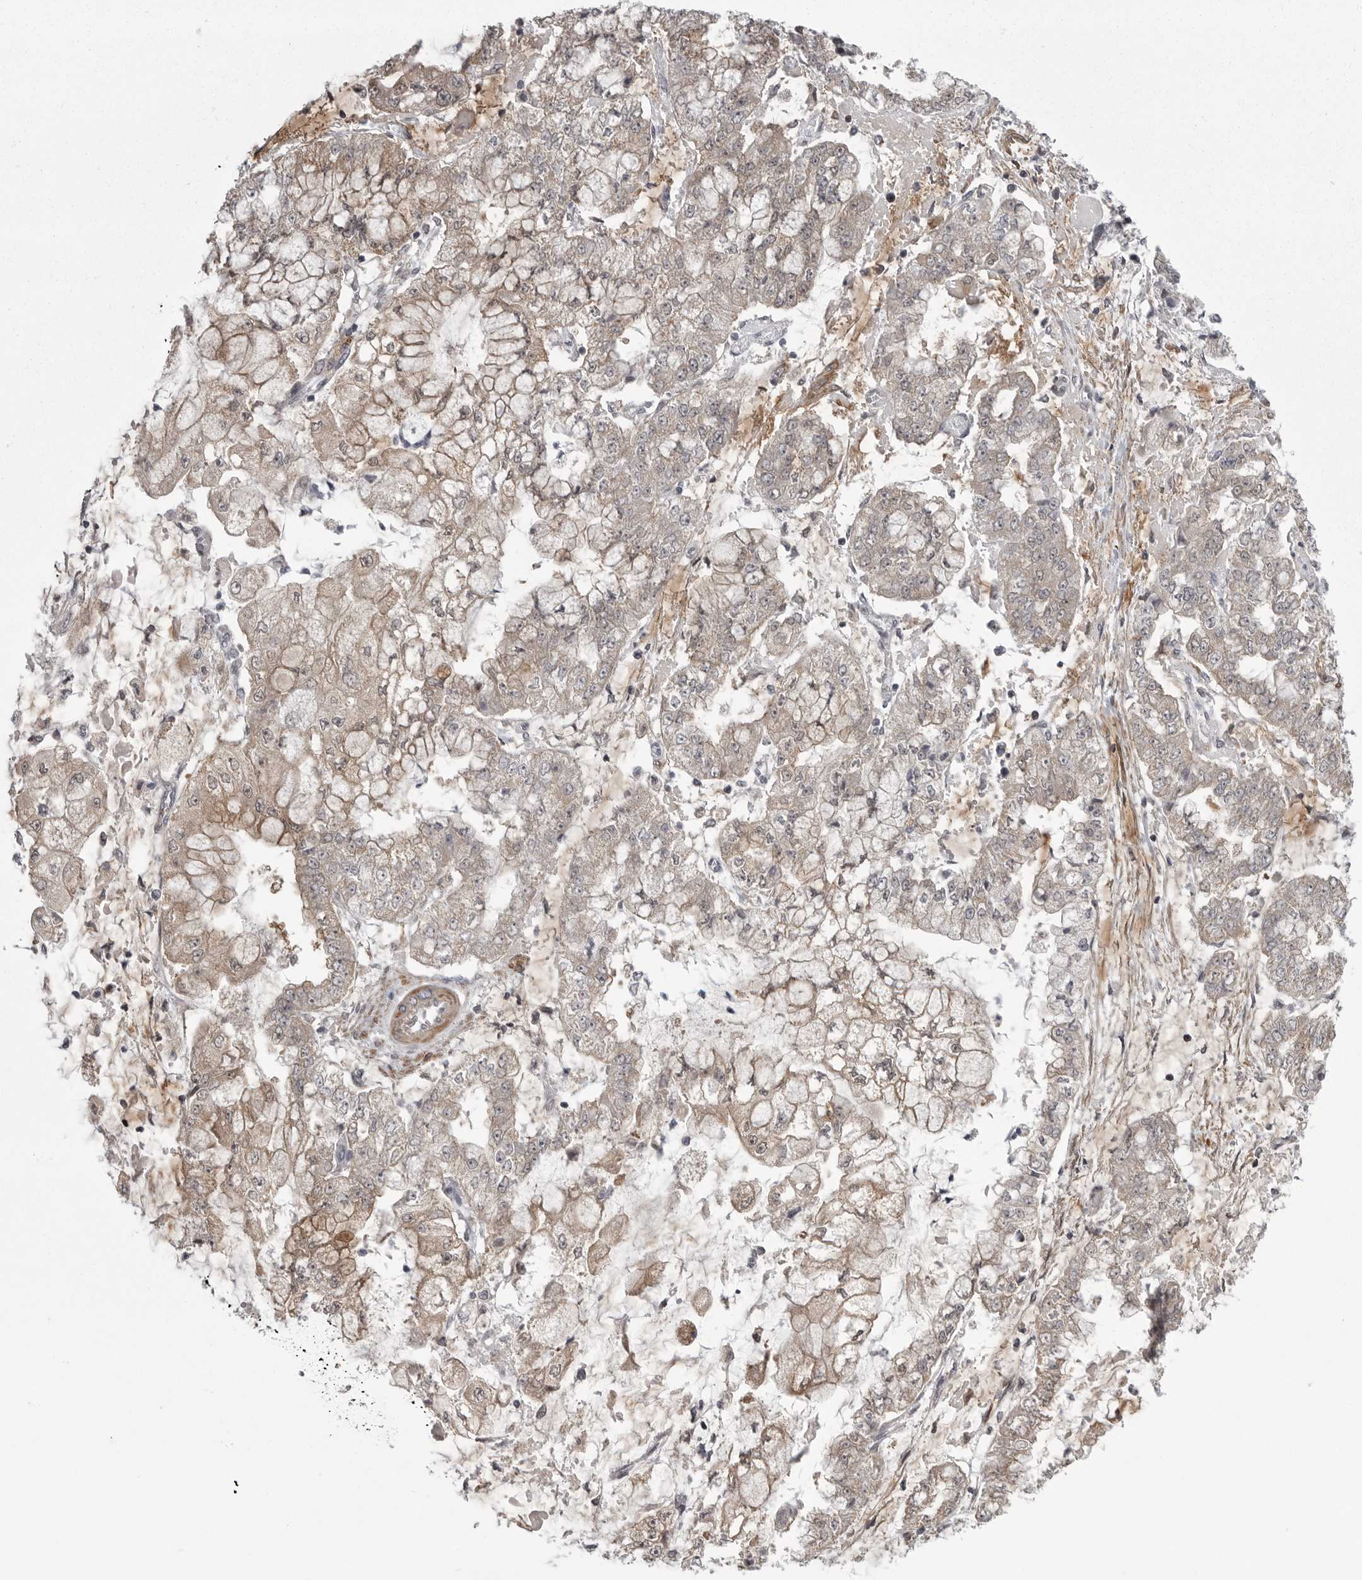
{"staining": {"intensity": "weak", "quantity": "25%-75%", "location": "cytoplasmic/membranous"}, "tissue": "stomach cancer", "cell_type": "Tumor cells", "image_type": "cancer", "snomed": [{"axis": "morphology", "description": "Adenocarcinoma, NOS"}, {"axis": "topography", "description": "Stomach"}], "caption": "Immunohistochemistry (DAB (3,3'-diaminobenzidine)) staining of human stomach cancer shows weak cytoplasmic/membranous protein staining in approximately 25%-75% of tumor cells.", "gene": "PPP1R9A", "patient": {"sex": "male", "age": 76}}